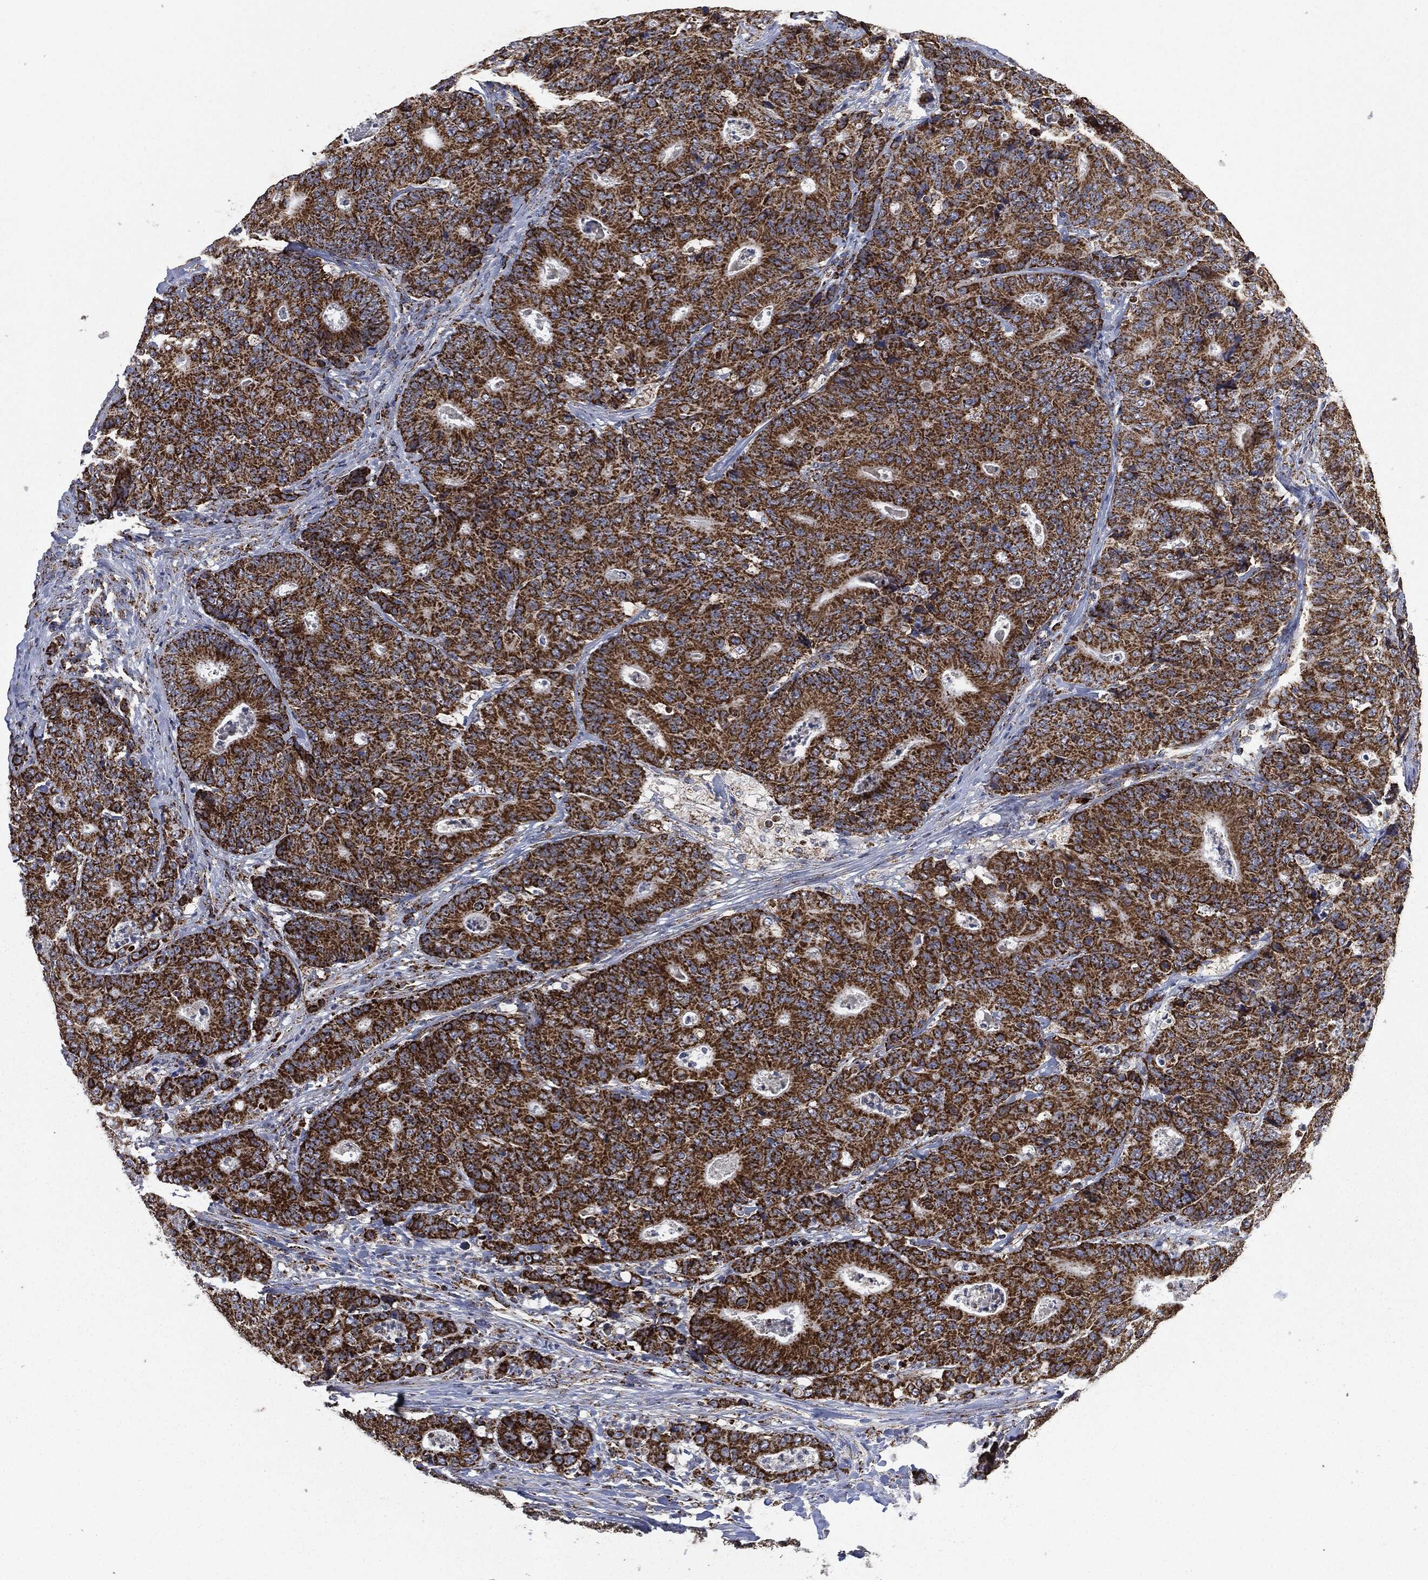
{"staining": {"intensity": "strong", "quantity": ">75%", "location": "cytoplasmic/membranous"}, "tissue": "colorectal cancer", "cell_type": "Tumor cells", "image_type": "cancer", "snomed": [{"axis": "morphology", "description": "Adenocarcinoma, NOS"}, {"axis": "topography", "description": "Colon"}], "caption": "A high amount of strong cytoplasmic/membranous expression is appreciated in about >75% of tumor cells in colorectal cancer (adenocarcinoma) tissue.", "gene": "RYK", "patient": {"sex": "male", "age": 70}}